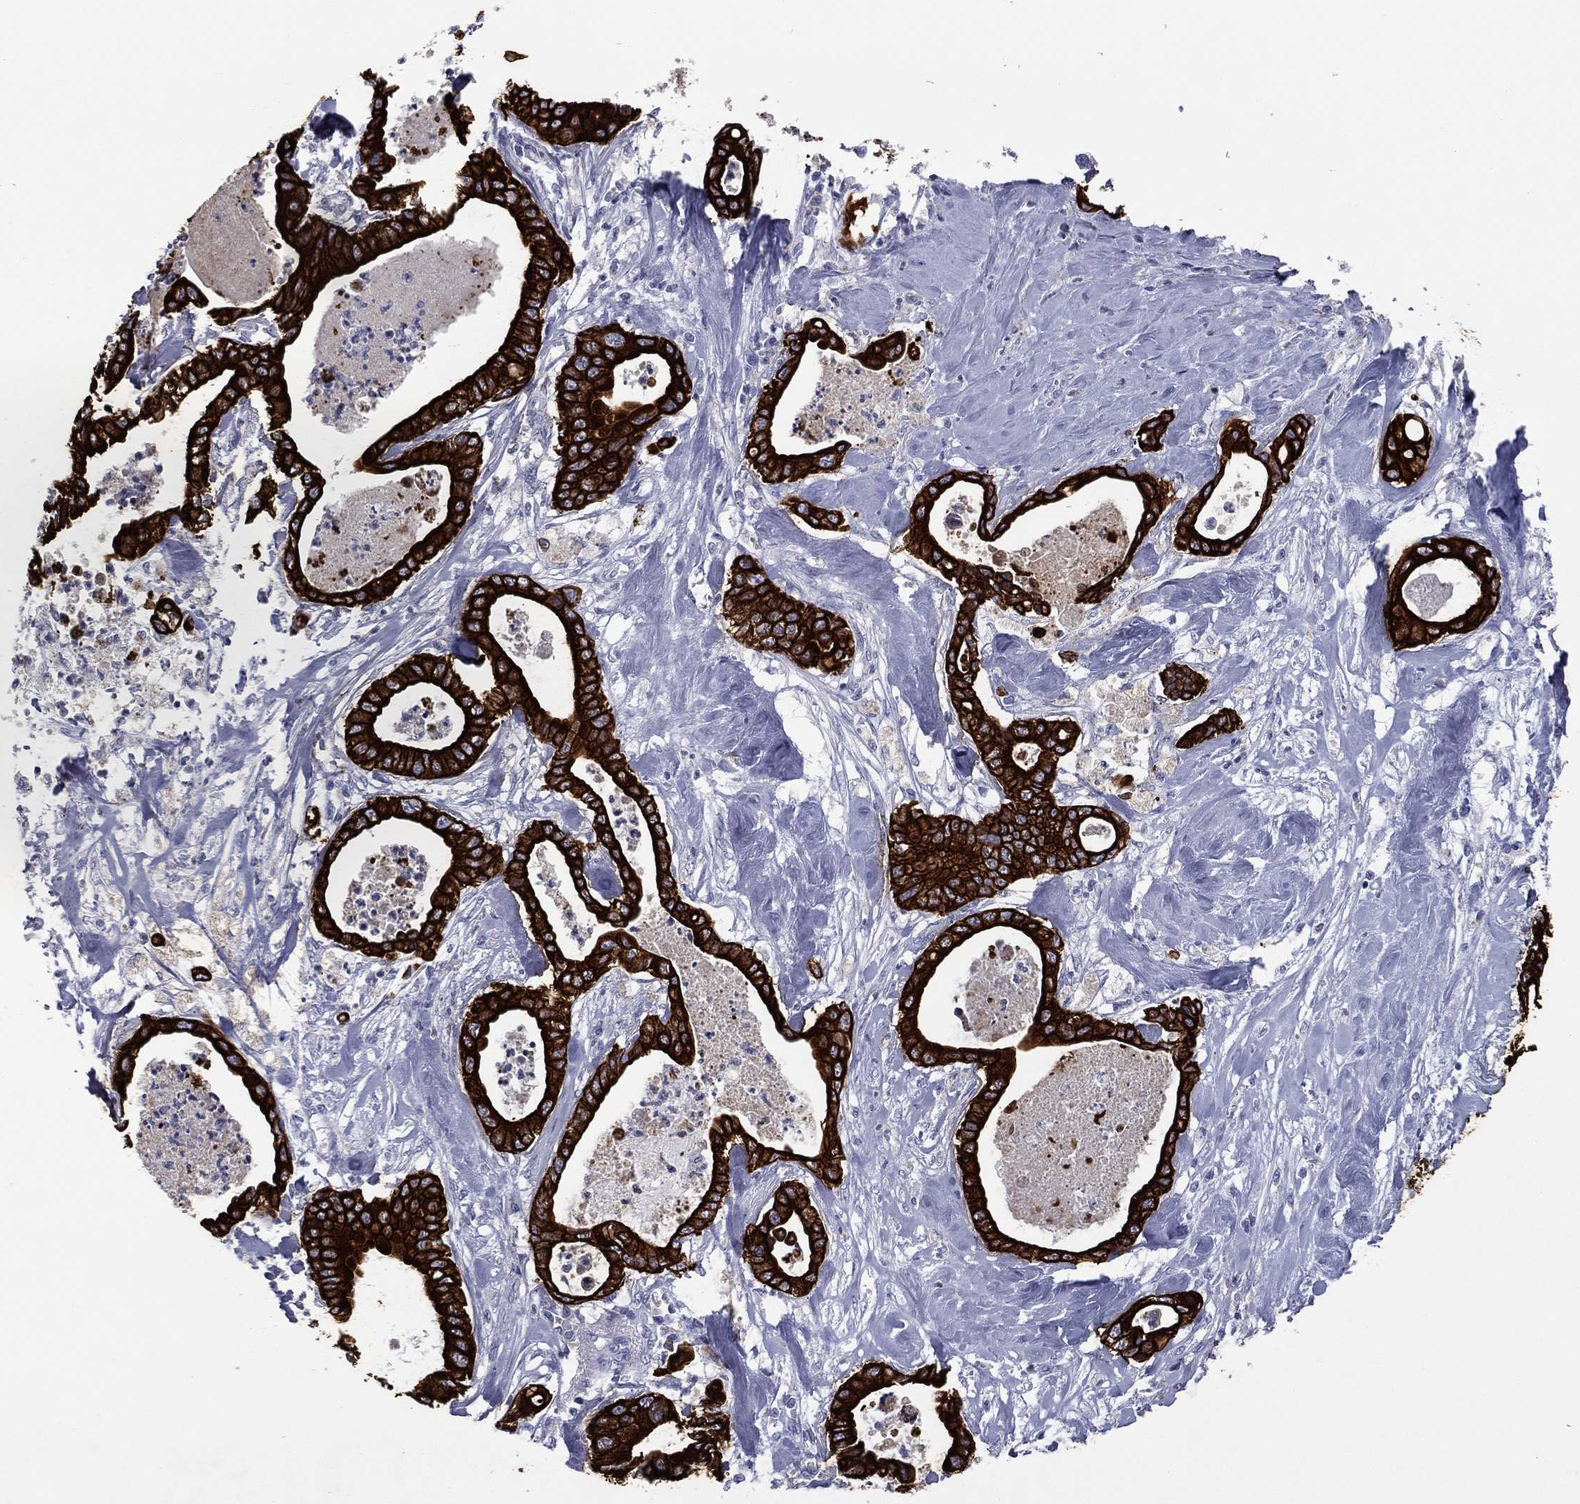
{"staining": {"intensity": "strong", "quantity": ">75%", "location": "cytoplasmic/membranous"}, "tissue": "pancreatic cancer", "cell_type": "Tumor cells", "image_type": "cancer", "snomed": [{"axis": "morphology", "description": "Adenocarcinoma, NOS"}, {"axis": "topography", "description": "Pancreas"}], "caption": "Immunohistochemistry (IHC) of pancreatic cancer shows high levels of strong cytoplasmic/membranous positivity in approximately >75% of tumor cells.", "gene": "KRT7", "patient": {"sex": "male", "age": 71}}